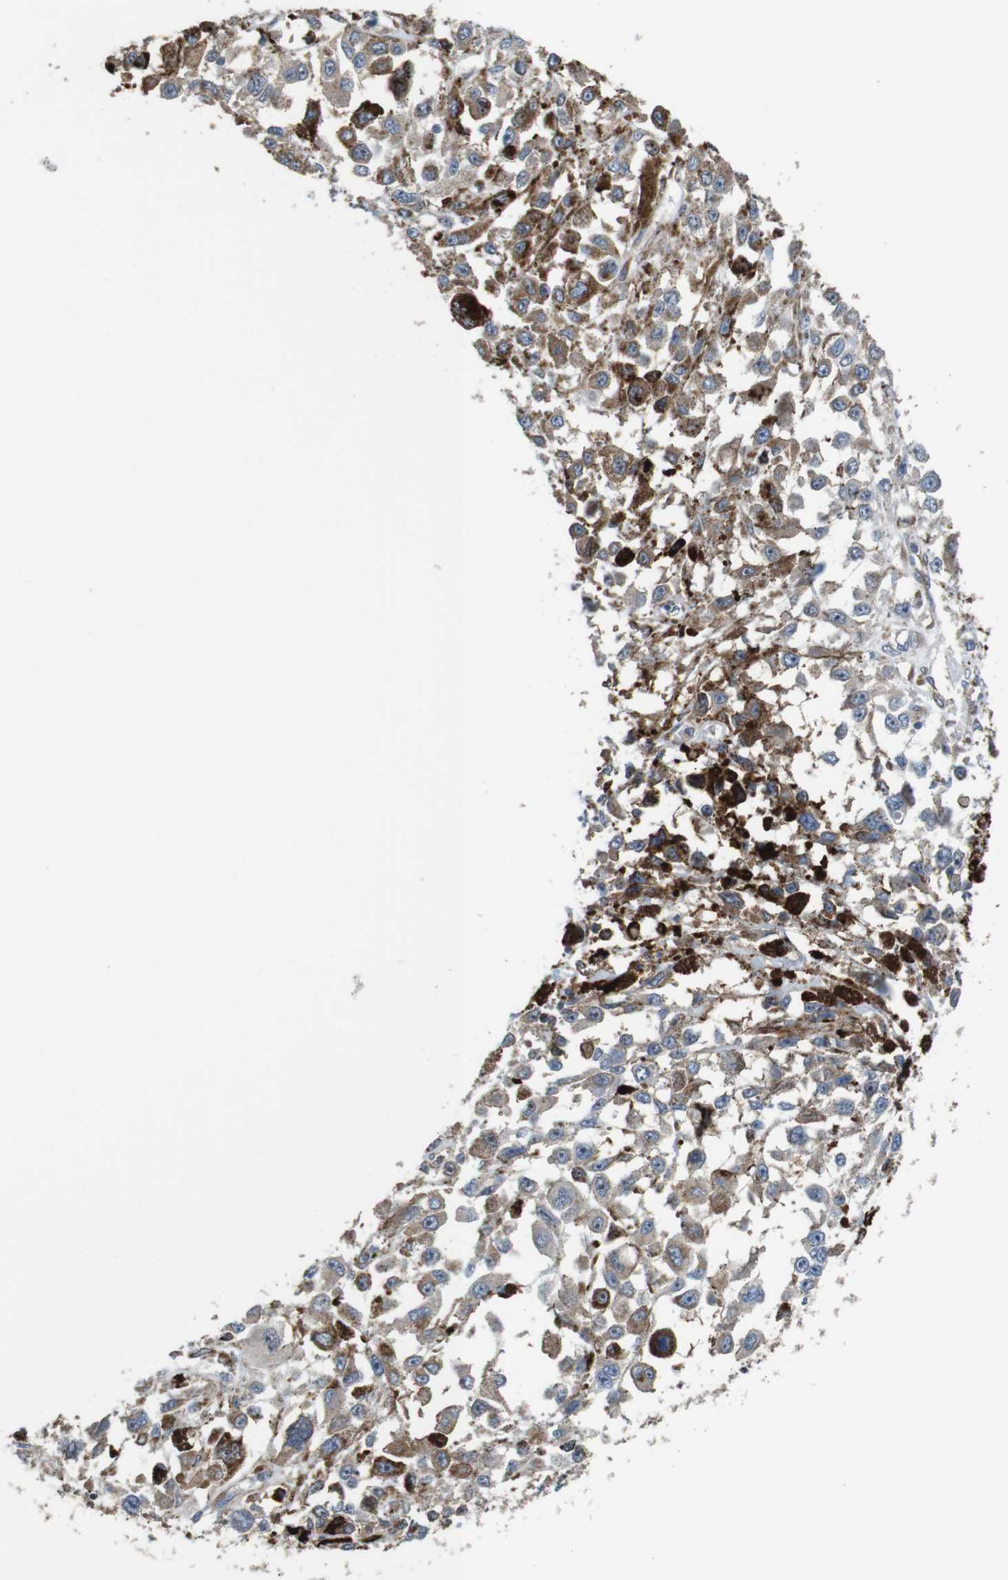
{"staining": {"intensity": "moderate", "quantity": ">75%", "location": "cytoplasmic/membranous"}, "tissue": "melanoma", "cell_type": "Tumor cells", "image_type": "cancer", "snomed": [{"axis": "morphology", "description": "Malignant melanoma, Metastatic site"}, {"axis": "topography", "description": "Lymph node"}], "caption": "The image exhibits immunohistochemical staining of malignant melanoma (metastatic site). There is moderate cytoplasmic/membranous positivity is seen in about >75% of tumor cells.", "gene": "PCOLCE2", "patient": {"sex": "male", "age": 59}}